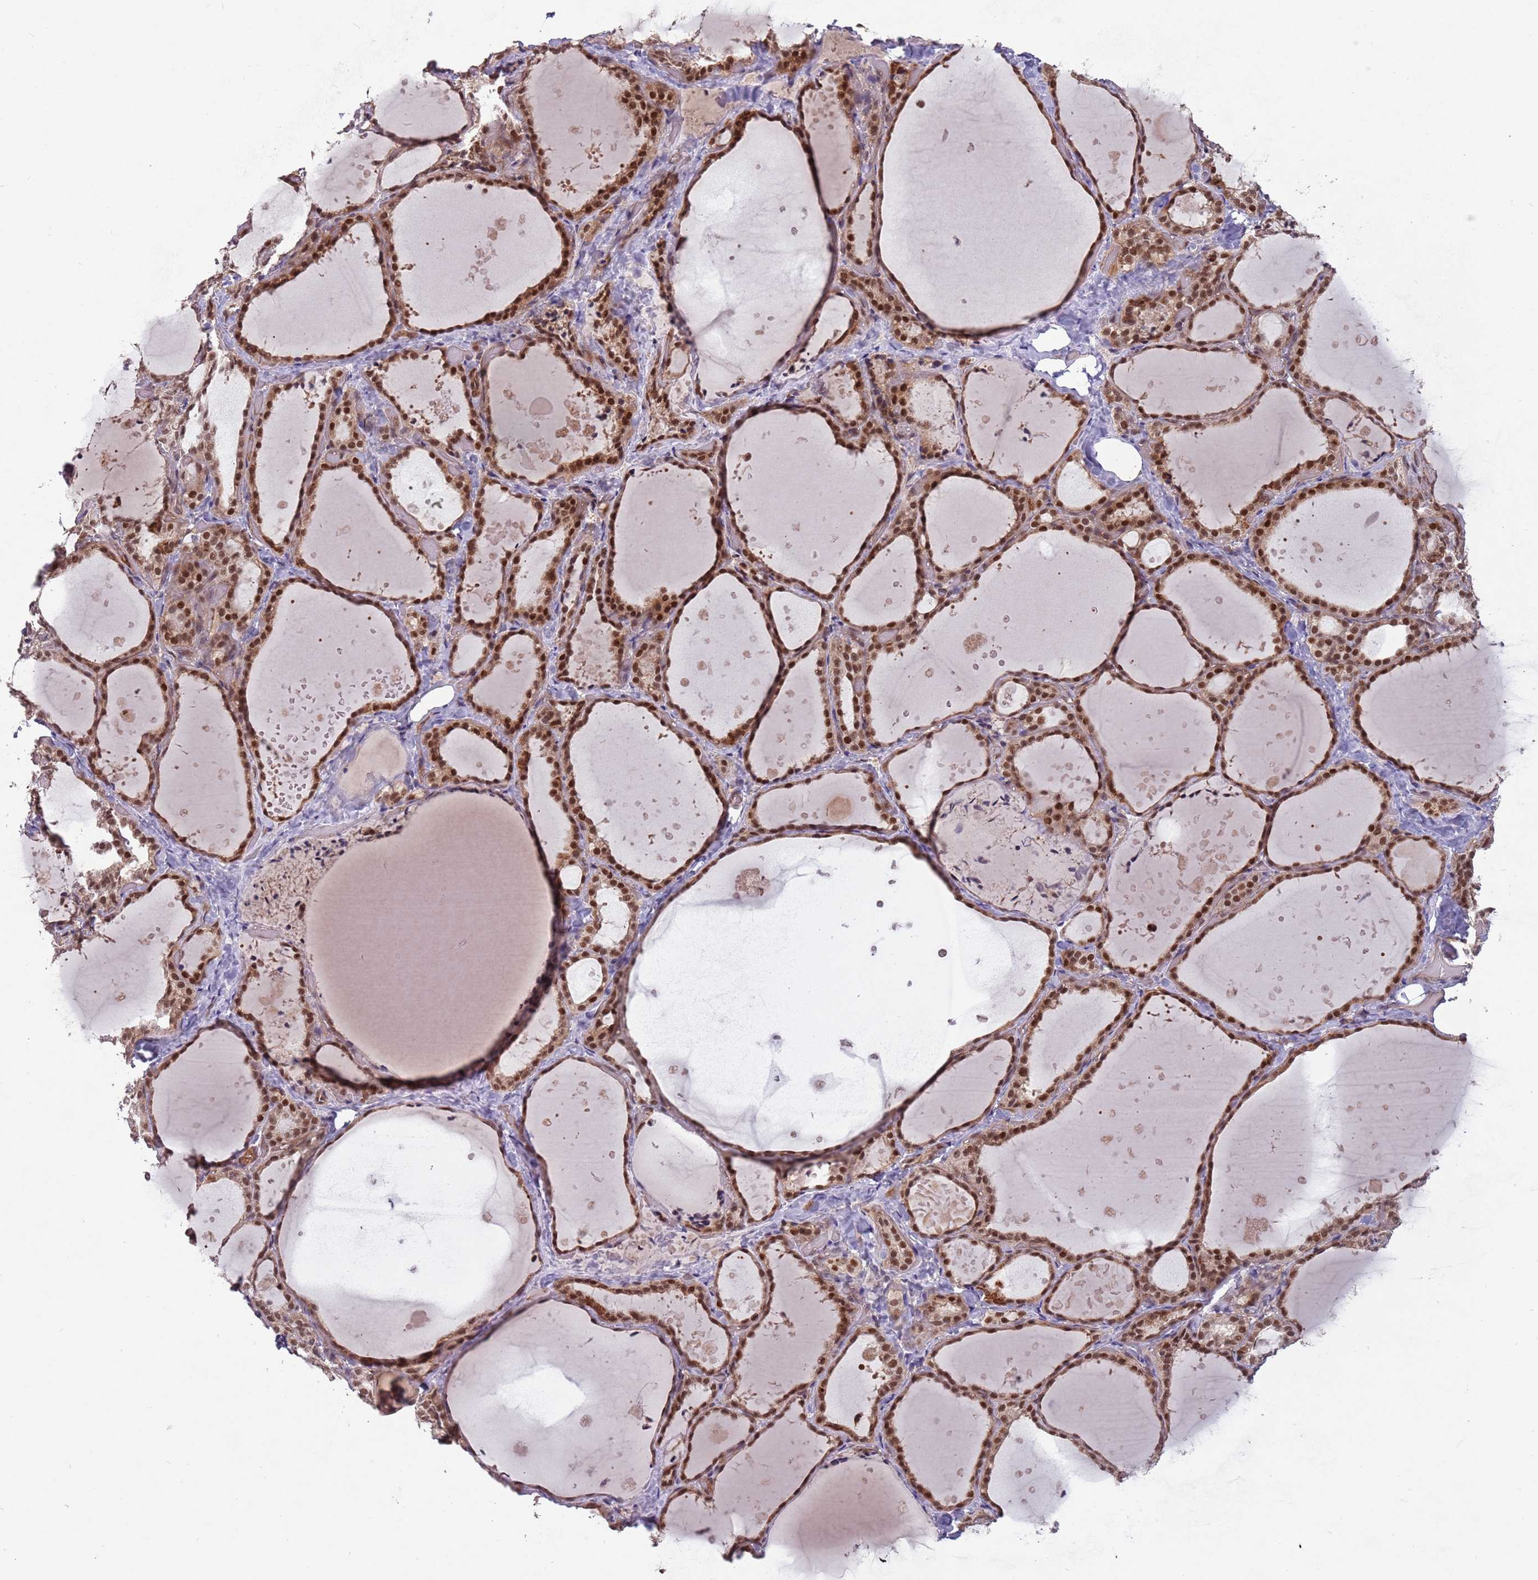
{"staining": {"intensity": "strong", "quantity": ">75%", "location": "cytoplasmic/membranous,nuclear"}, "tissue": "thyroid gland", "cell_type": "Glandular cells", "image_type": "normal", "snomed": [{"axis": "morphology", "description": "Normal tissue, NOS"}, {"axis": "topography", "description": "Thyroid gland"}], "caption": "Immunohistochemical staining of normal thyroid gland displays high levels of strong cytoplasmic/membranous,nuclear expression in approximately >75% of glandular cells.", "gene": "SUDS3", "patient": {"sex": "female", "age": 44}}